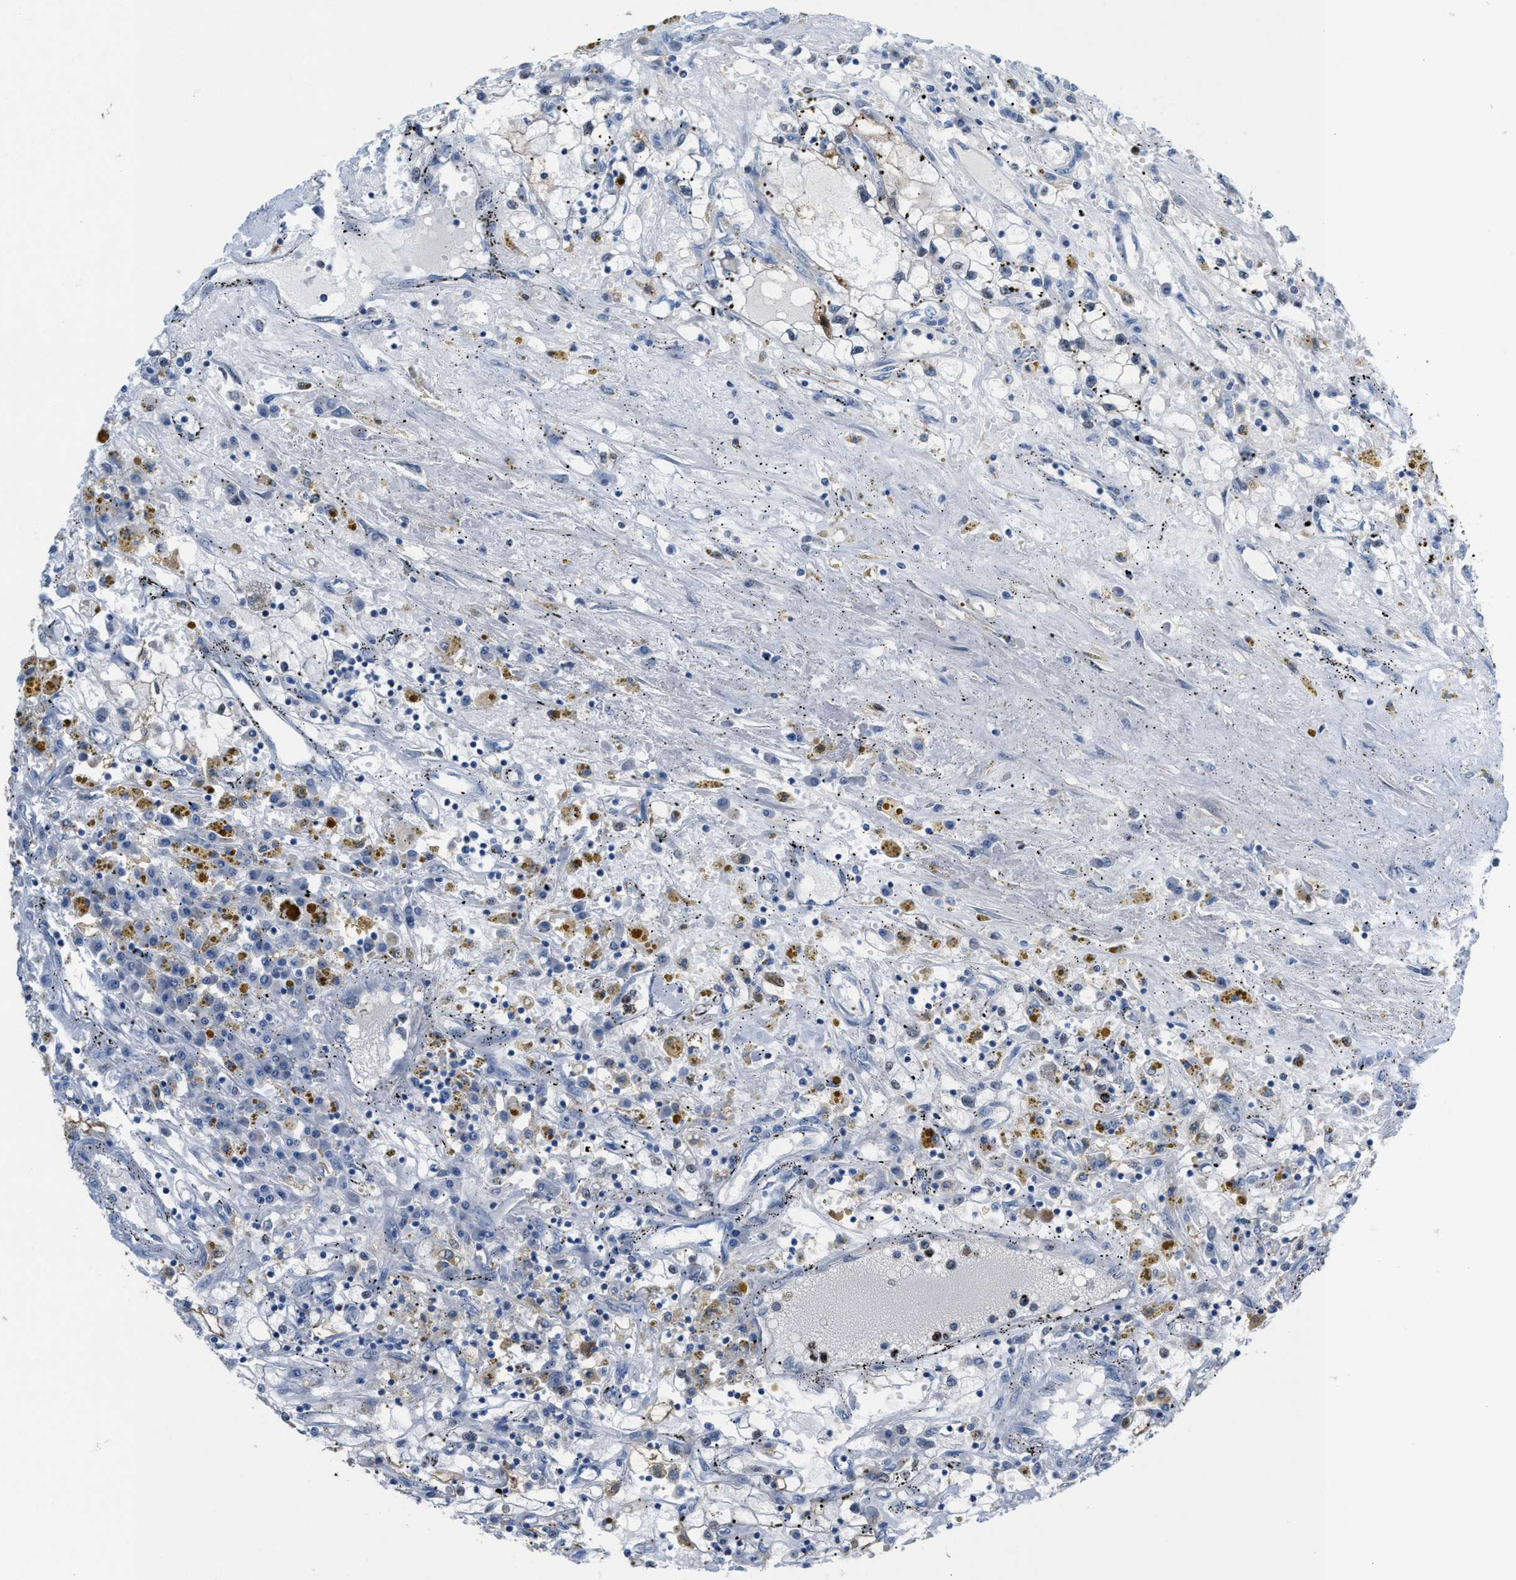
{"staining": {"intensity": "weak", "quantity": "<25%", "location": "cytoplasmic/membranous"}, "tissue": "renal cancer", "cell_type": "Tumor cells", "image_type": "cancer", "snomed": [{"axis": "morphology", "description": "Adenocarcinoma, NOS"}, {"axis": "topography", "description": "Kidney"}], "caption": "DAB immunohistochemical staining of renal cancer shows no significant positivity in tumor cells.", "gene": "PPM1D", "patient": {"sex": "male", "age": 56}}